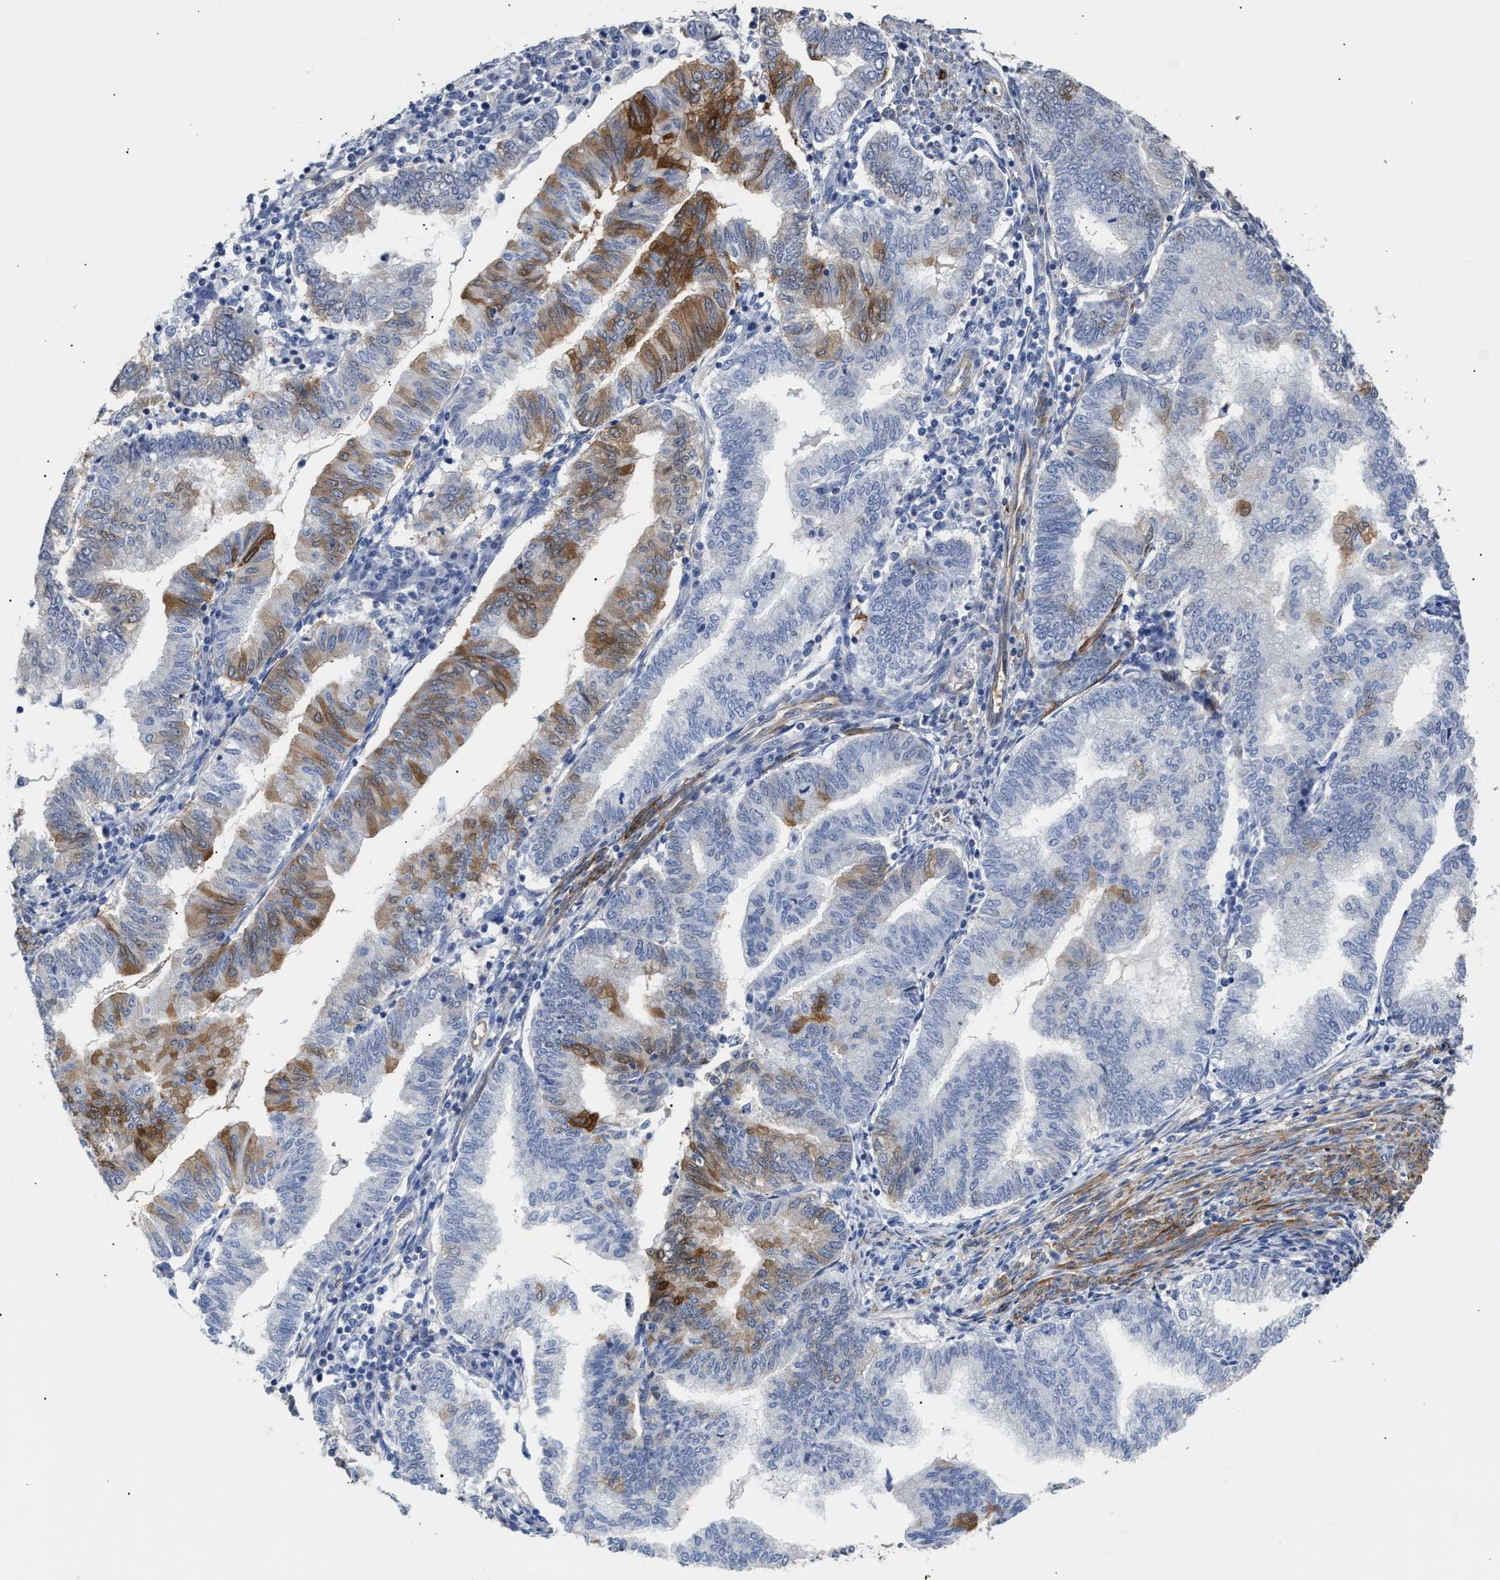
{"staining": {"intensity": "moderate", "quantity": "25%-75%", "location": "cytoplasmic/membranous"}, "tissue": "endometrial cancer", "cell_type": "Tumor cells", "image_type": "cancer", "snomed": [{"axis": "morphology", "description": "Polyp, NOS"}, {"axis": "morphology", "description": "Adenocarcinoma, NOS"}, {"axis": "morphology", "description": "Adenoma, NOS"}, {"axis": "topography", "description": "Endometrium"}], "caption": "Immunohistochemistry (IHC) of human endometrial adenocarcinoma shows medium levels of moderate cytoplasmic/membranous expression in approximately 25%-75% of tumor cells.", "gene": "AHNAK2", "patient": {"sex": "female", "age": 79}}